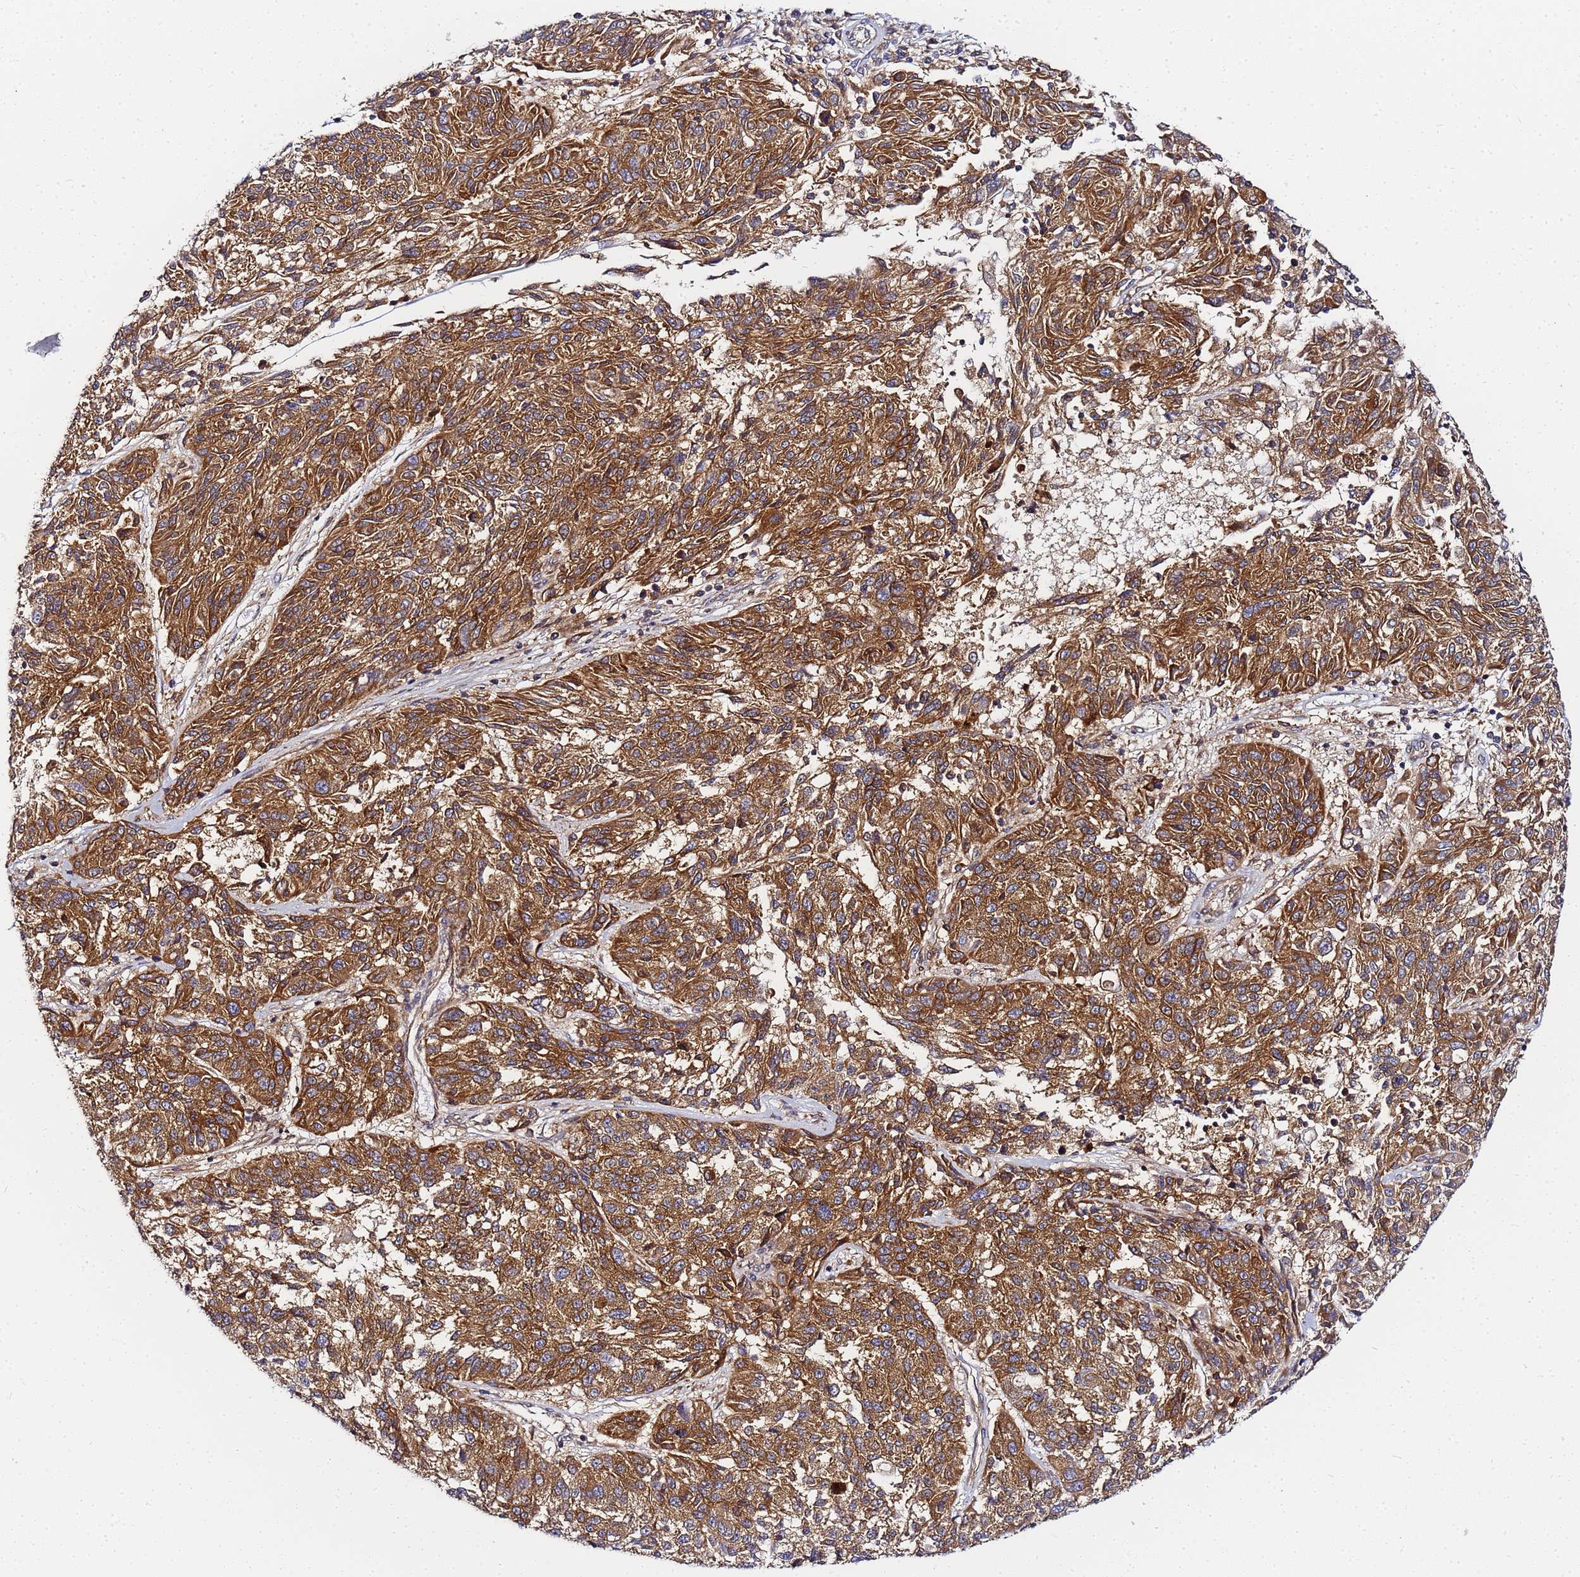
{"staining": {"intensity": "moderate", "quantity": ">75%", "location": "cytoplasmic/membranous"}, "tissue": "melanoma", "cell_type": "Tumor cells", "image_type": "cancer", "snomed": [{"axis": "morphology", "description": "Malignant melanoma, NOS"}, {"axis": "topography", "description": "Skin"}], "caption": "Immunohistochemical staining of malignant melanoma displays moderate cytoplasmic/membranous protein staining in about >75% of tumor cells. (Stains: DAB (3,3'-diaminobenzidine) in brown, nuclei in blue, Microscopy: brightfield microscopy at high magnification).", "gene": "CHM", "patient": {"sex": "male", "age": 53}}